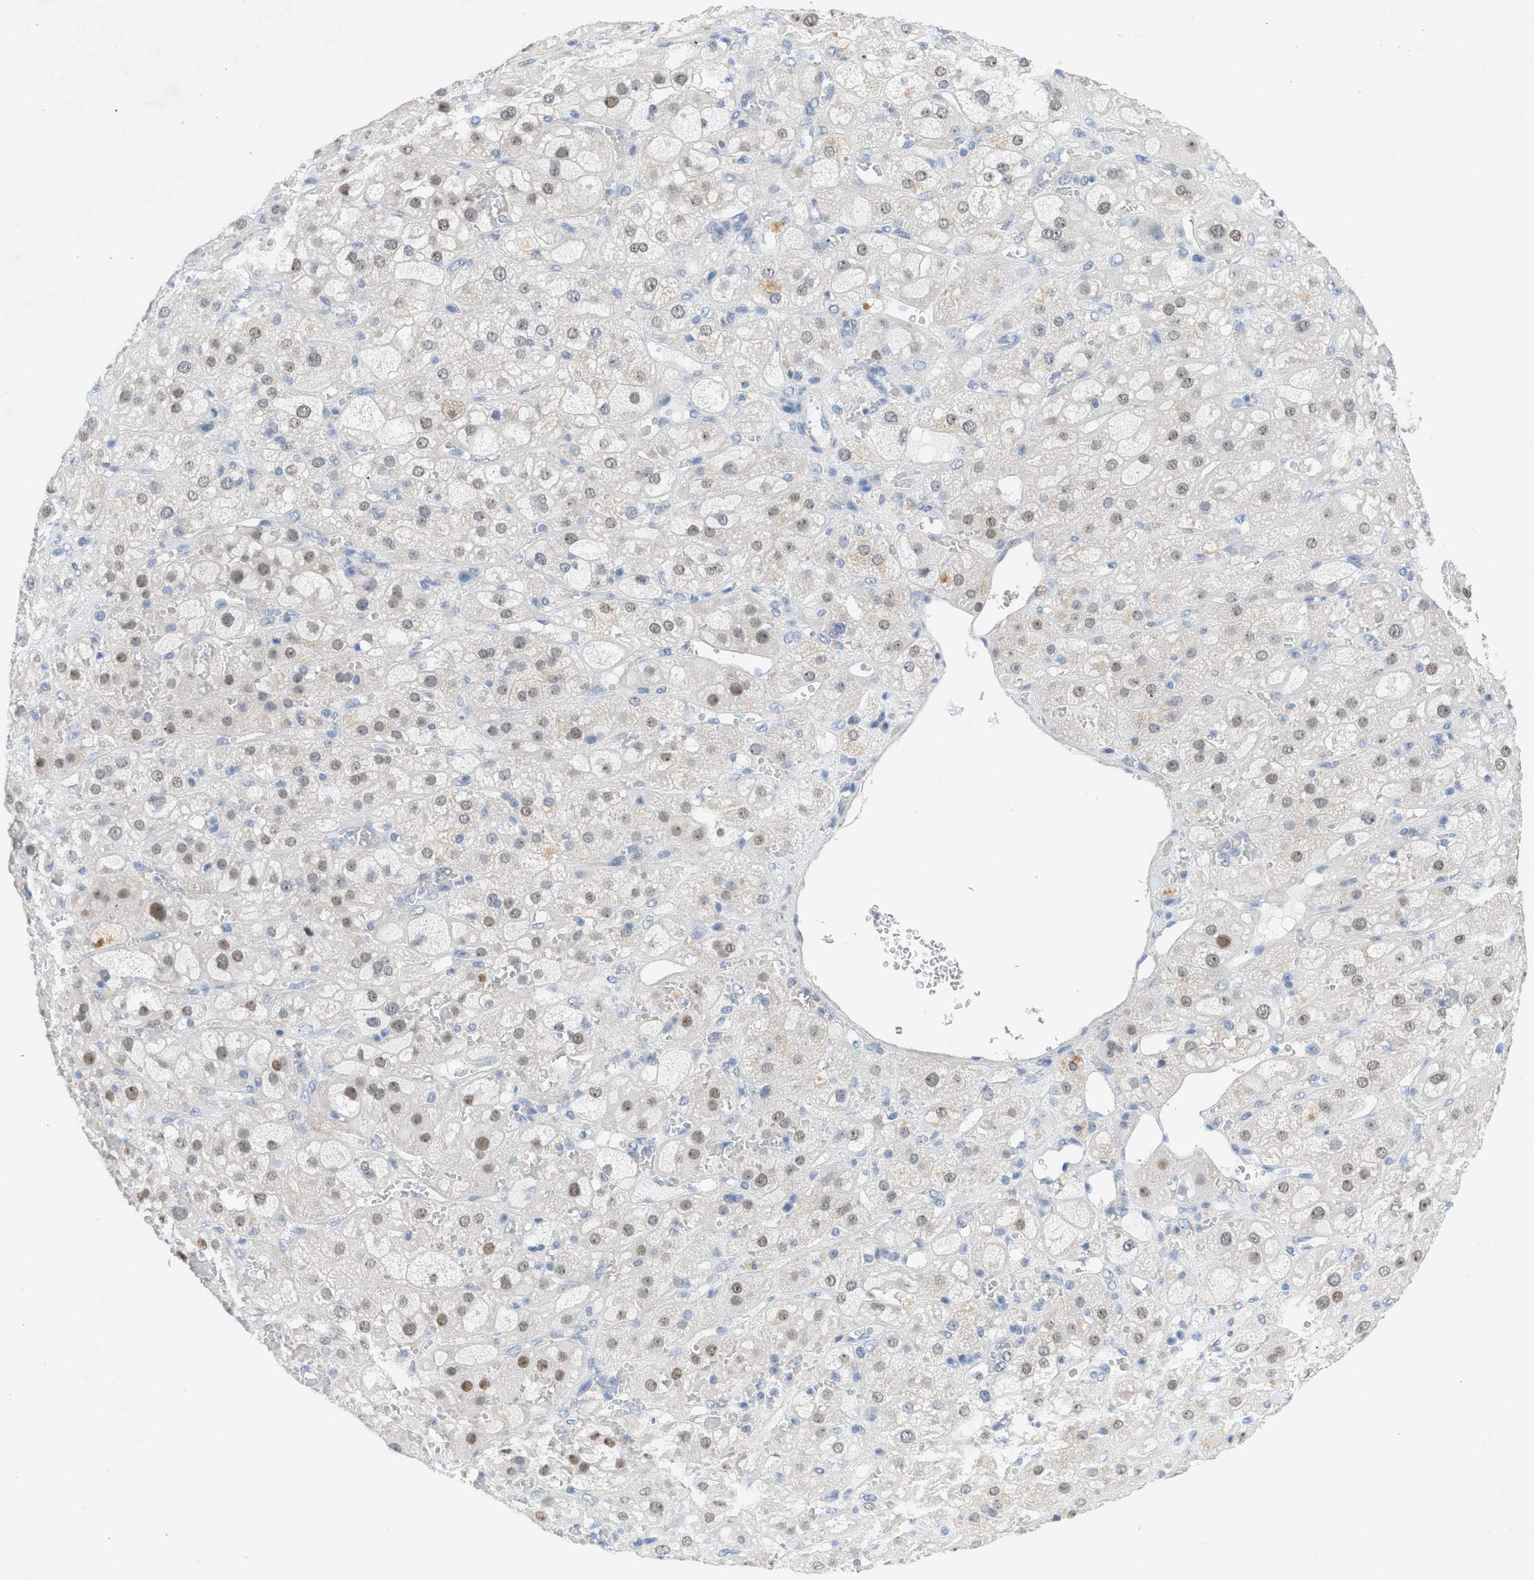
{"staining": {"intensity": "weak", "quantity": "25%-75%", "location": "nuclear"}, "tissue": "adrenal gland", "cell_type": "Glandular cells", "image_type": "normal", "snomed": [{"axis": "morphology", "description": "Normal tissue, NOS"}, {"axis": "topography", "description": "Adrenal gland"}], "caption": "DAB immunohistochemical staining of benign human adrenal gland shows weak nuclear protein staining in about 25%-75% of glandular cells.", "gene": "HLTF", "patient": {"sex": "female", "age": 47}}